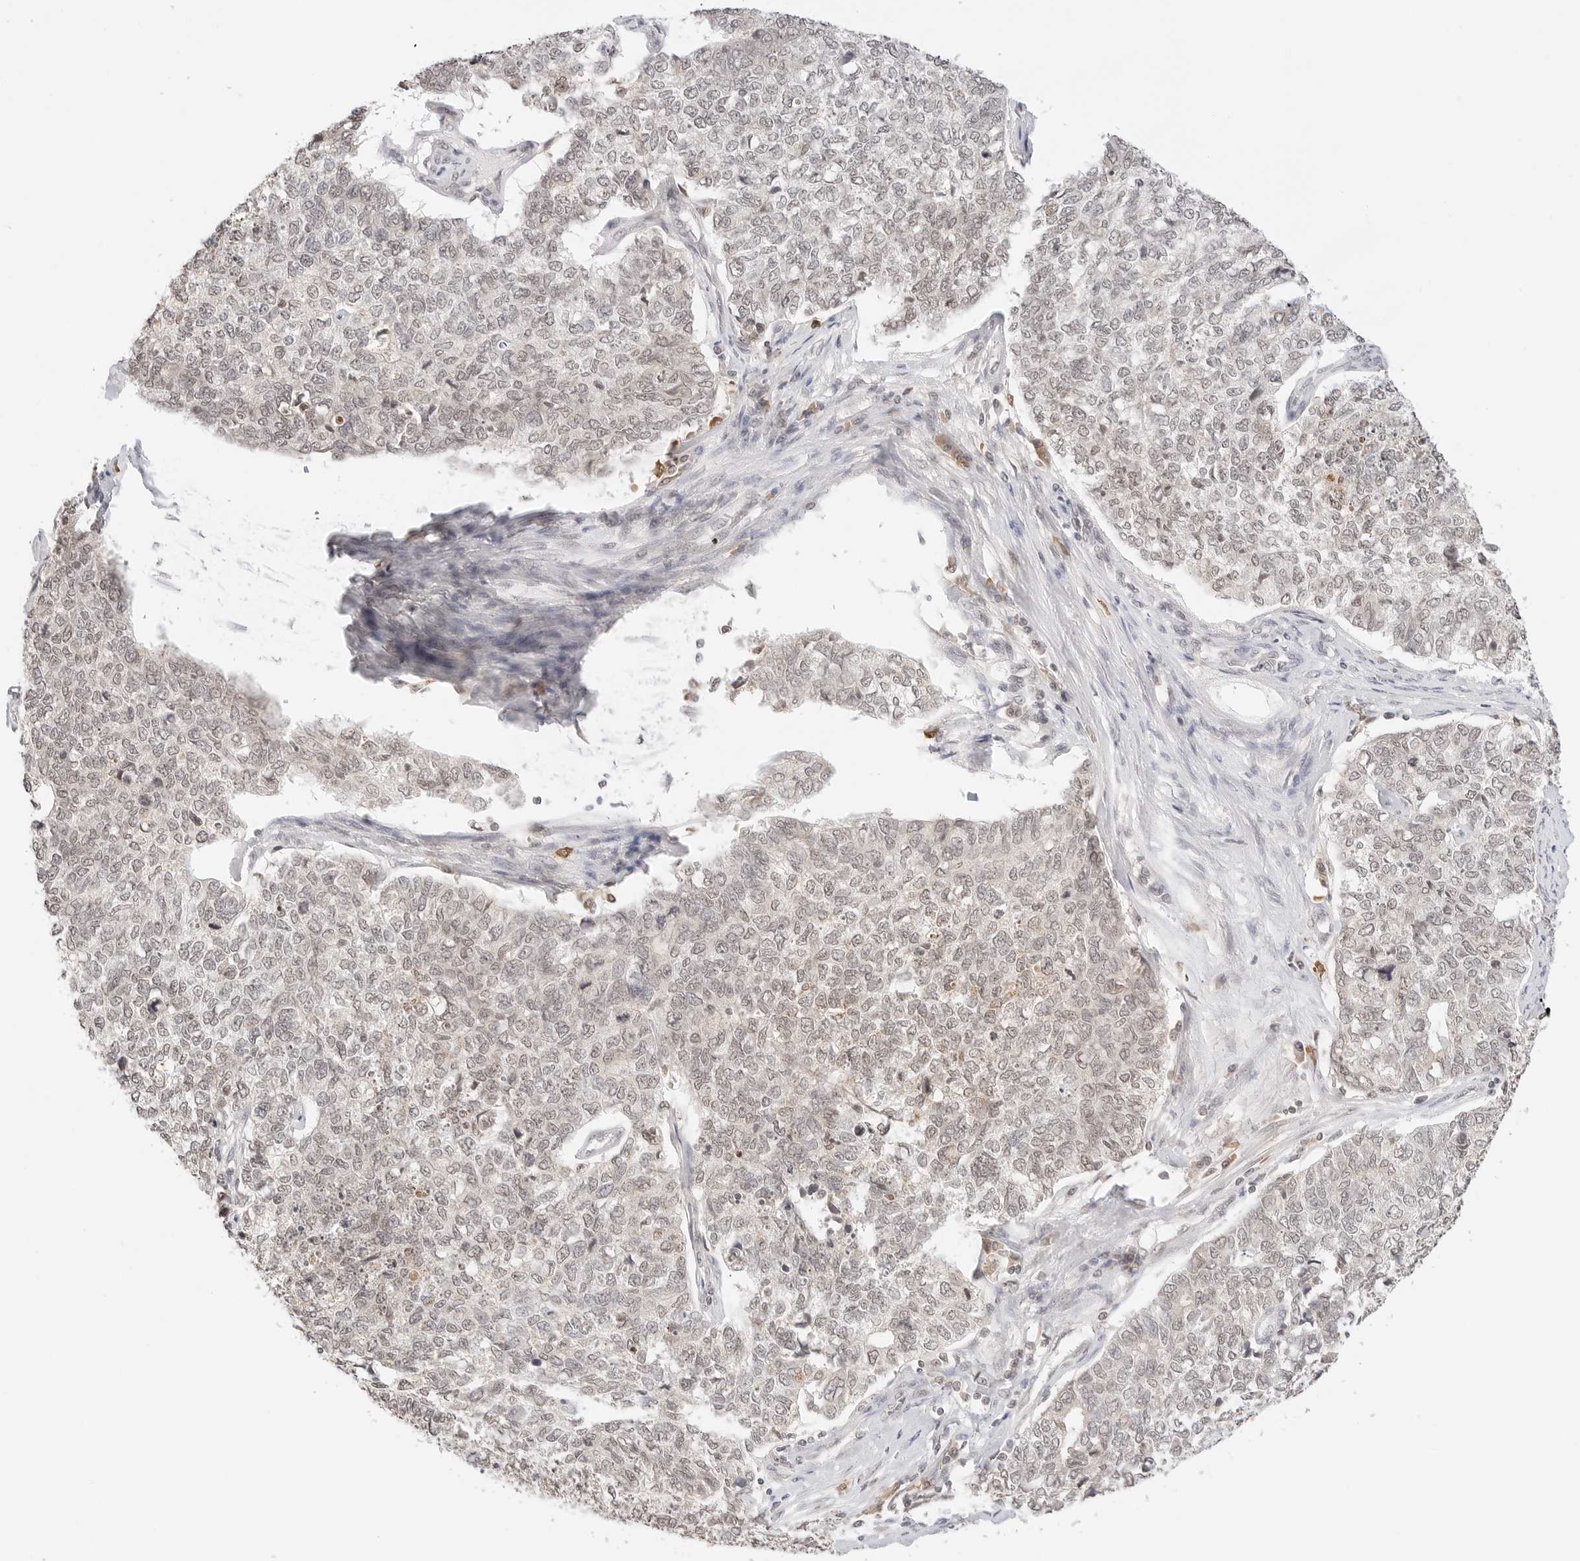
{"staining": {"intensity": "weak", "quantity": ">75%", "location": "nuclear"}, "tissue": "cervical cancer", "cell_type": "Tumor cells", "image_type": "cancer", "snomed": [{"axis": "morphology", "description": "Squamous cell carcinoma, NOS"}, {"axis": "topography", "description": "Cervix"}], "caption": "Immunohistochemistry (IHC) image of neoplastic tissue: squamous cell carcinoma (cervical) stained using IHC reveals low levels of weak protein expression localized specifically in the nuclear of tumor cells, appearing as a nuclear brown color.", "gene": "SEPTIN4", "patient": {"sex": "female", "age": 63}}